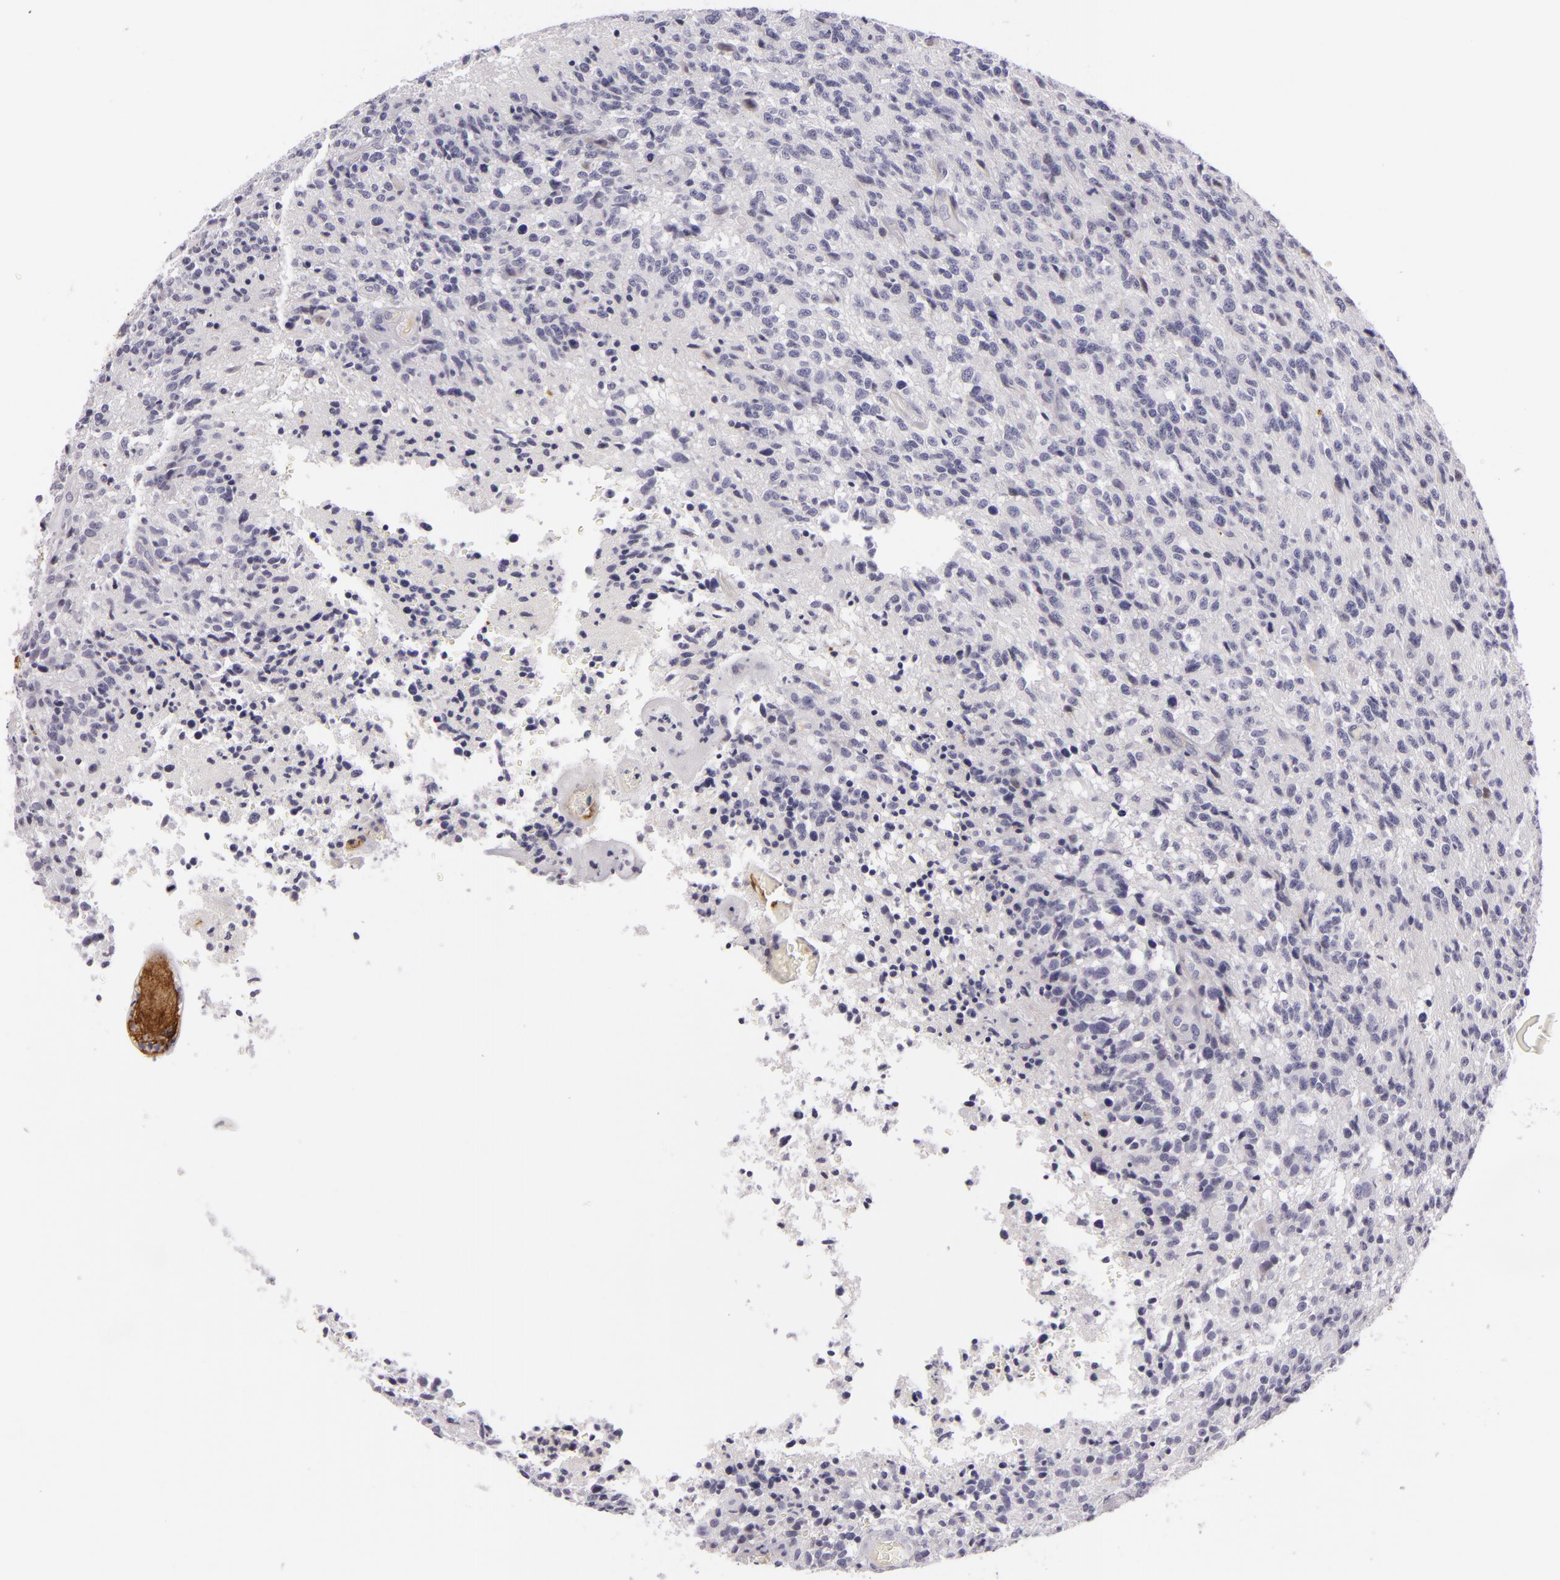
{"staining": {"intensity": "negative", "quantity": "none", "location": "none"}, "tissue": "glioma", "cell_type": "Tumor cells", "image_type": "cancer", "snomed": [{"axis": "morphology", "description": "Glioma, malignant, High grade"}, {"axis": "topography", "description": "Brain"}], "caption": "IHC histopathology image of neoplastic tissue: high-grade glioma (malignant) stained with DAB reveals no significant protein expression in tumor cells. (DAB immunohistochemistry, high magnification).", "gene": "CTNNB1", "patient": {"sex": "male", "age": 36}}